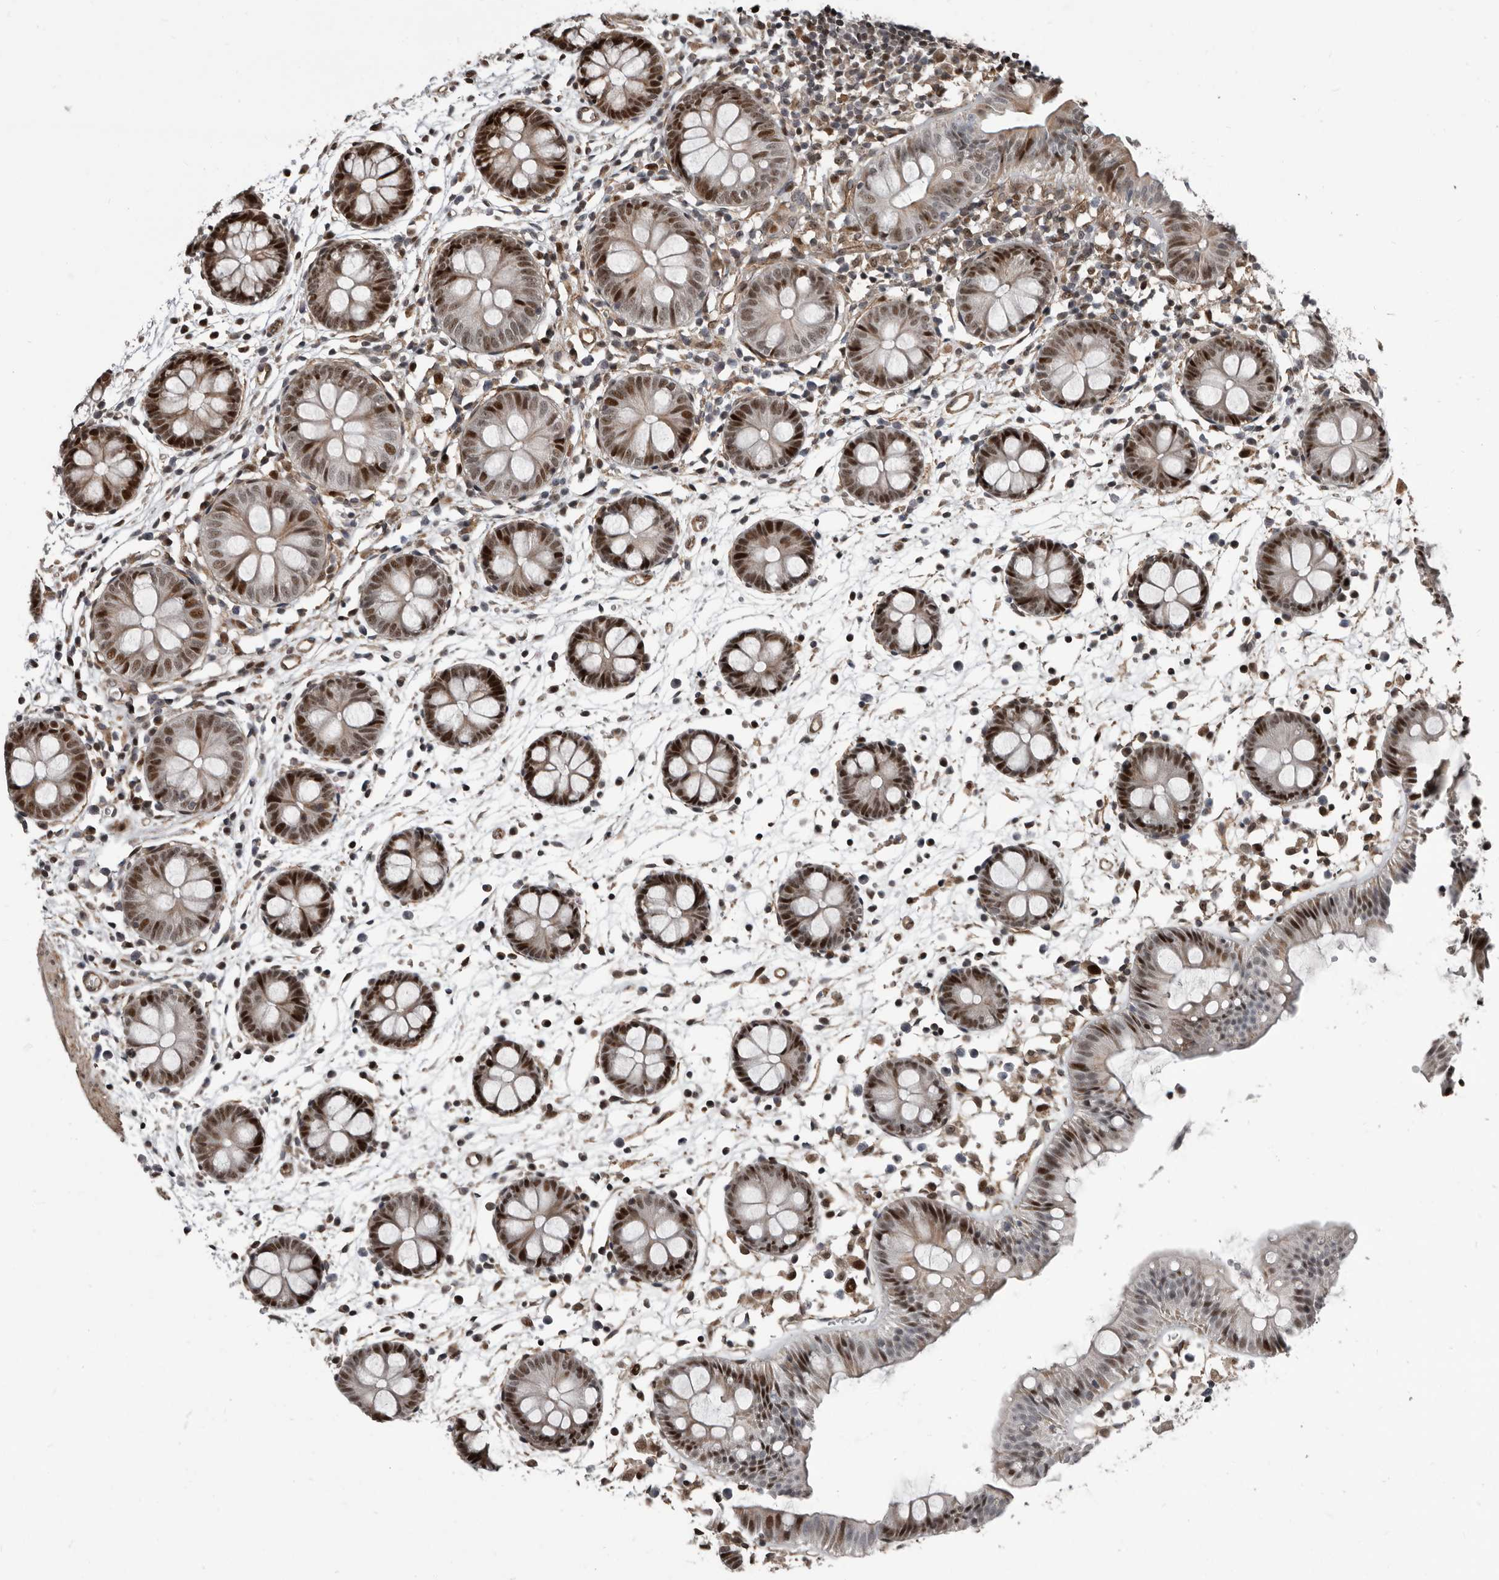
{"staining": {"intensity": "moderate", "quantity": ">75%", "location": "cytoplasmic/membranous,nuclear"}, "tissue": "colon", "cell_type": "Endothelial cells", "image_type": "normal", "snomed": [{"axis": "morphology", "description": "Normal tissue, NOS"}, {"axis": "topography", "description": "Colon"}], "caption": "Immunohistochemical staining of unremarkable colon reveals moderate cytoplasmic/membranous,nuclear protein expression in about >75% of endothelial cells. Immunohistochemistry (ihc) stains the protein in brown and the nuclei are stained blue.", "gene": "CHD1L", "patient": {"sex": "male", "age": 56}}